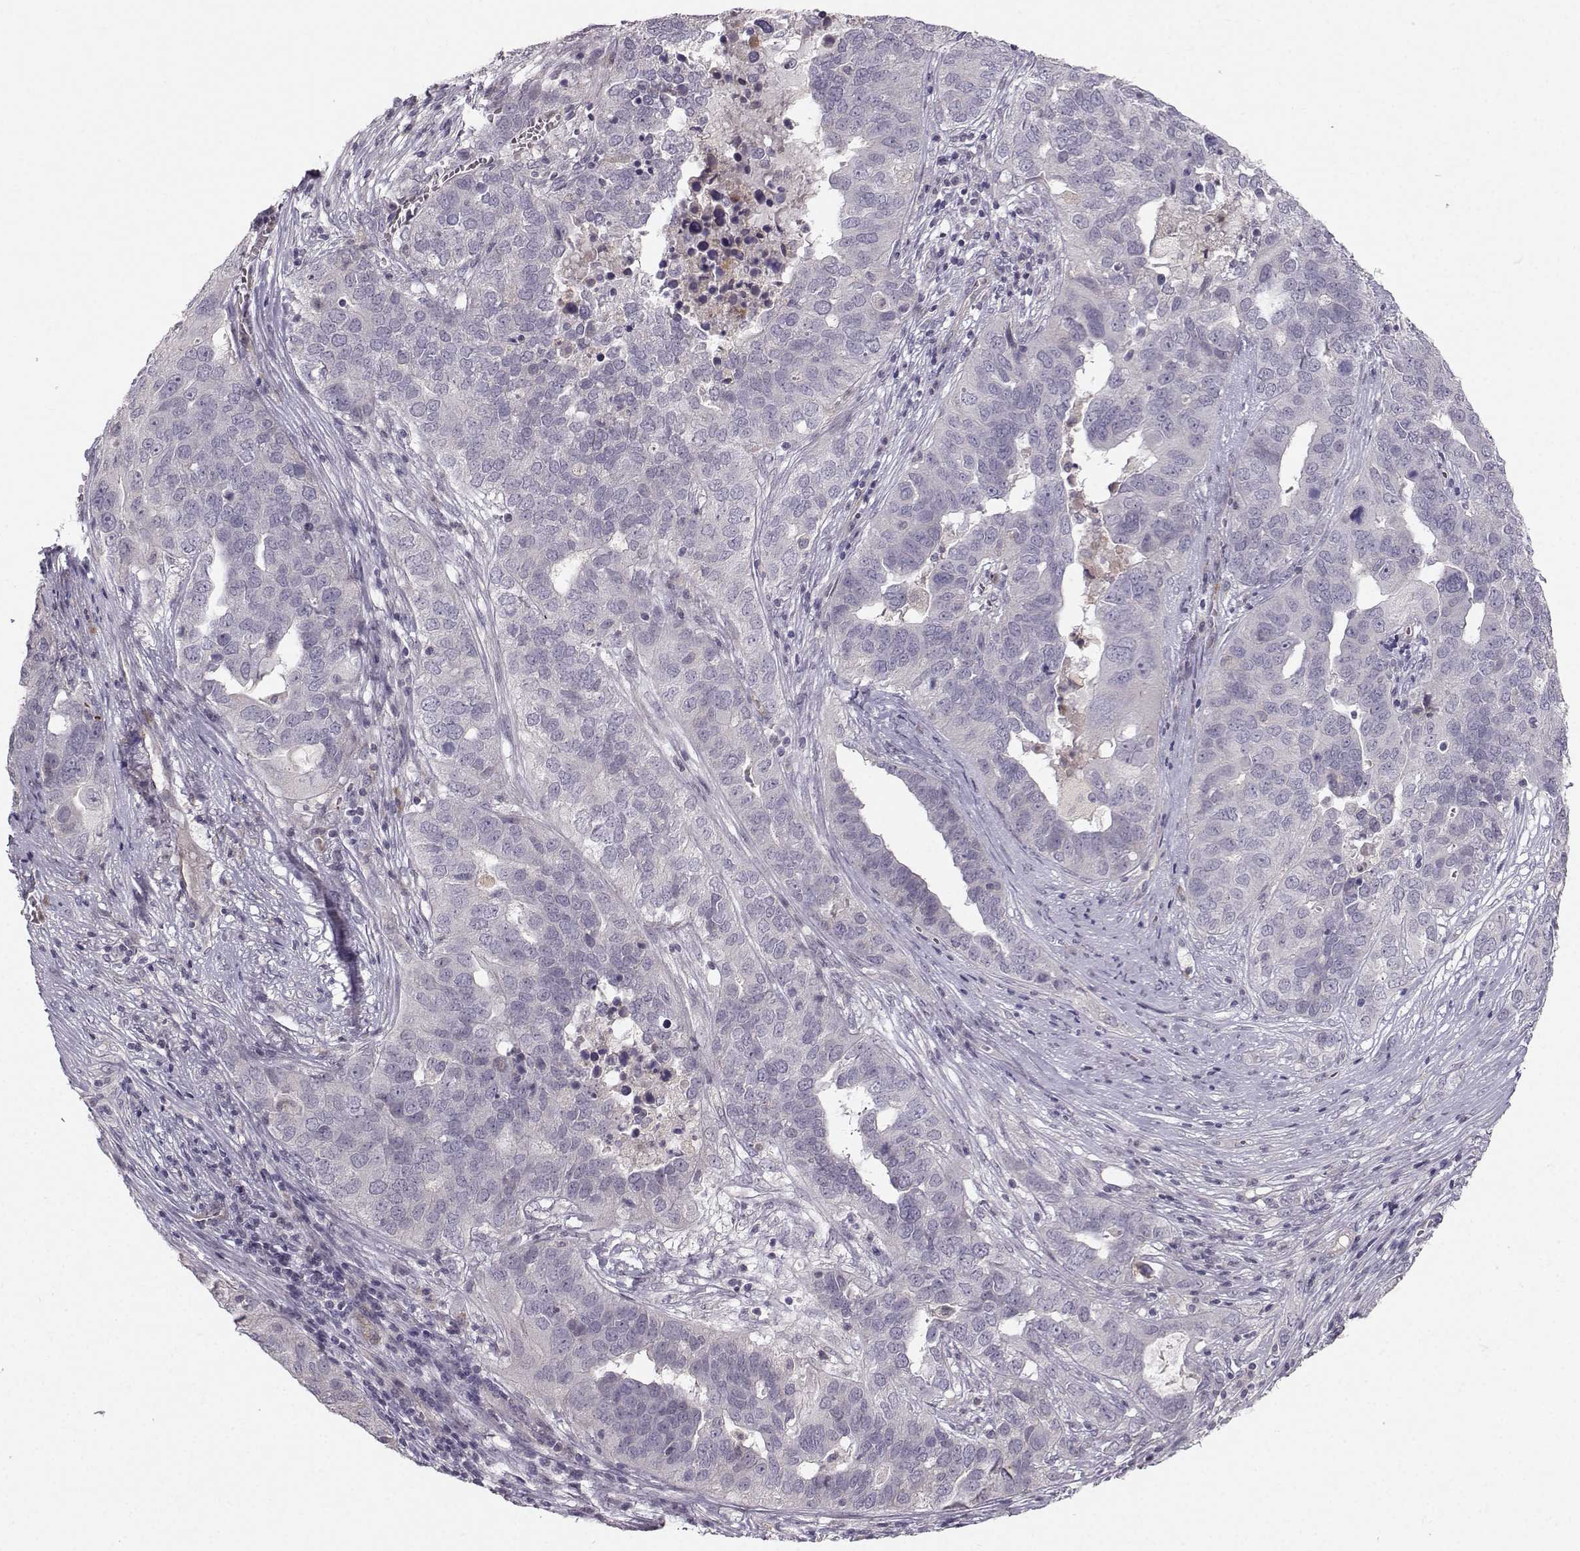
{"staining": {"intensity": "negative", "quantity": "none", "location": "none"}, "tissue": "ovarian cancer", "cell_type": "Tumor cells", "image_type": "cancer", "snomed": [{"axis": "morphology", "description": "Carcinoma, endometroid"}, {"axis": "topography", "description": "Soft tissue"}, {"axis": "topography", "description": "Ovary"}], "caption": "DAB immunohistochemical staining of human ovarian endometroid carcinoma reveals no significant positivity in tumor cells. The staining was performed using DAB to visualize the protein expression in brown, while the nuclei were stained in blue with hematoxylin (Magnification: 20x).", "gene": "OPRD1", "patient": {"sex": "female", "age": 52}}